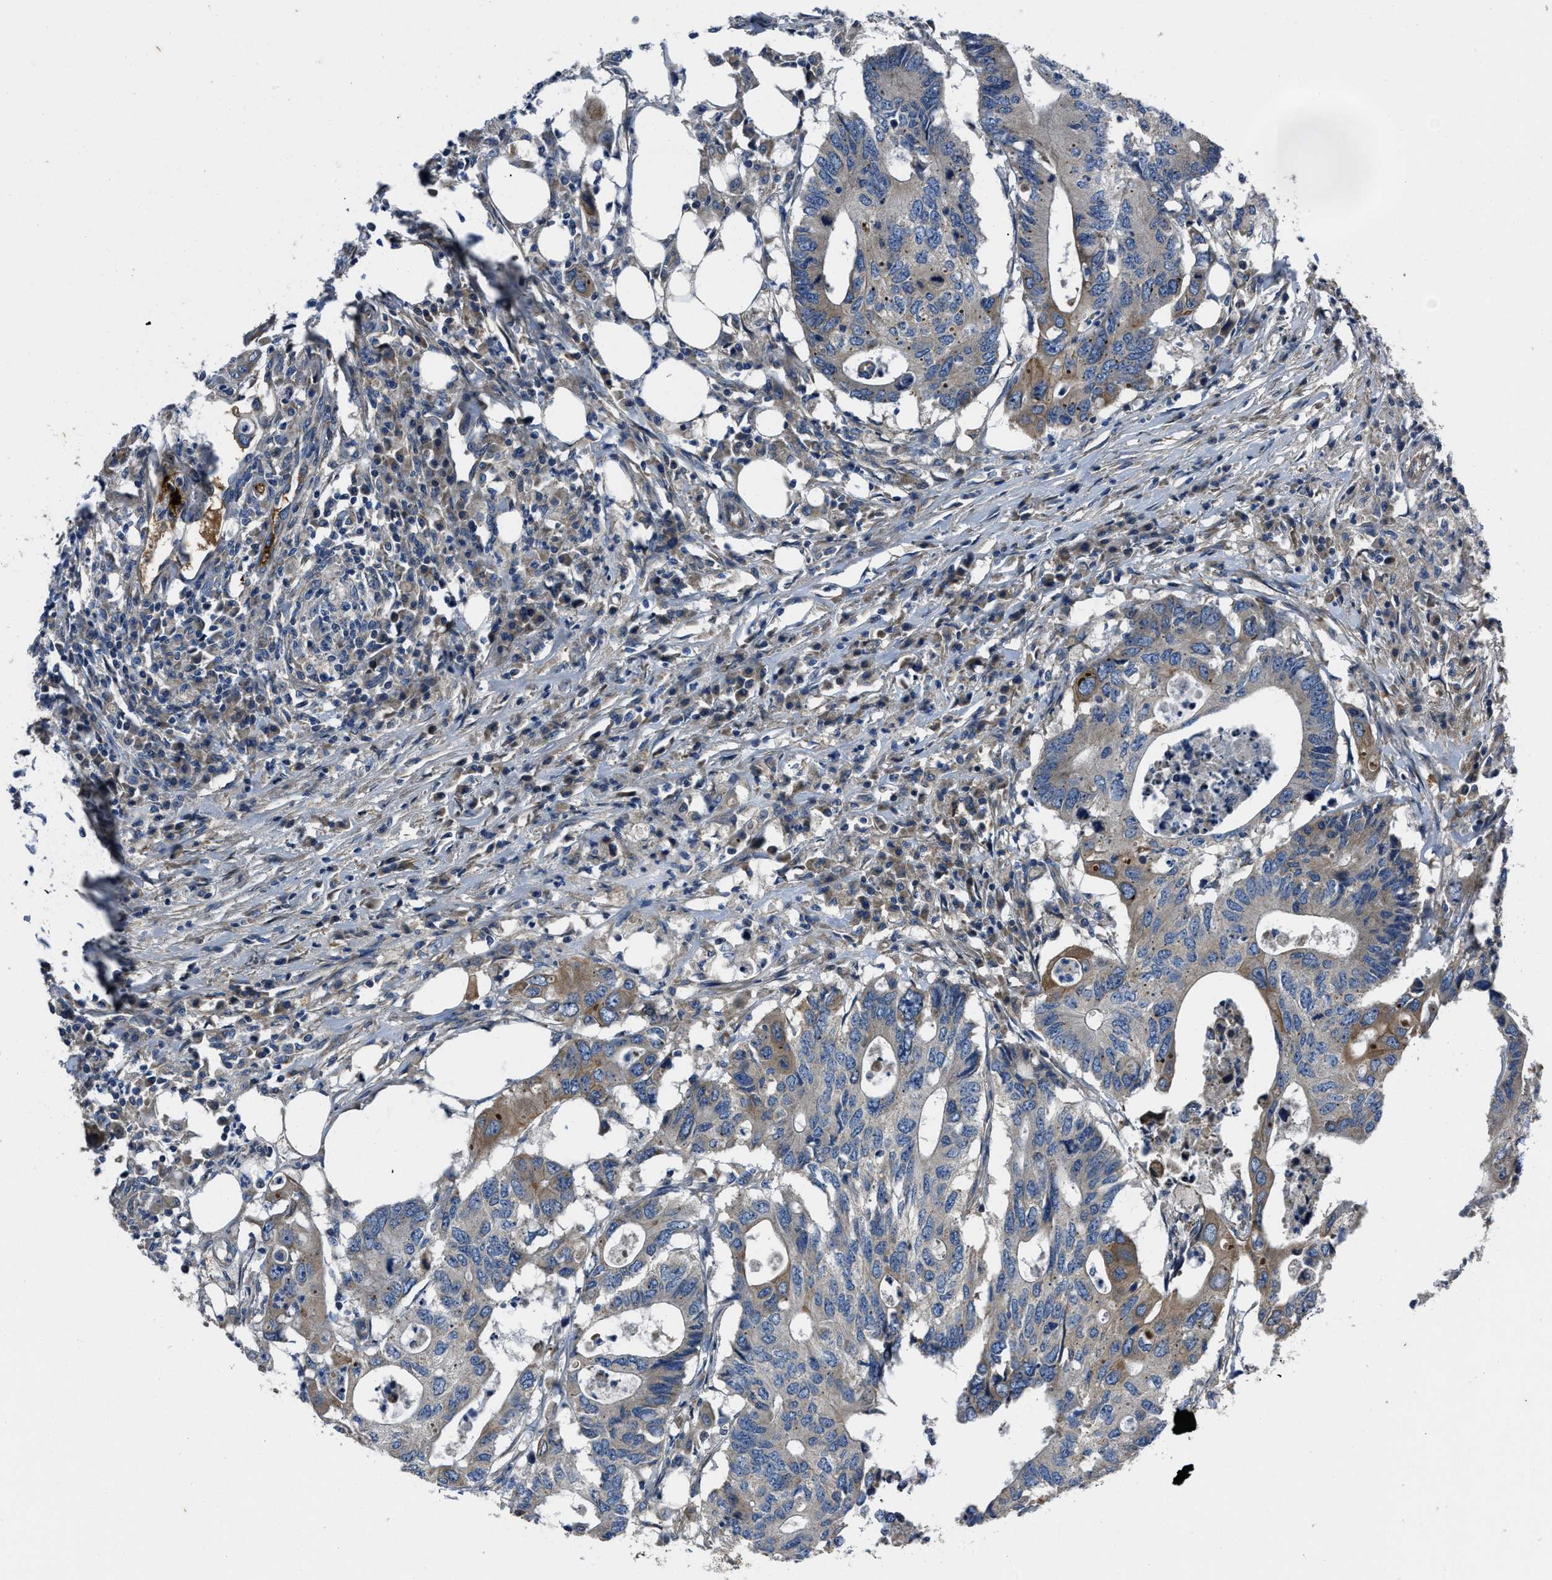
{"staining": {"intensity": "weak", "quantity": "<25%", "location": "cytoplasmic/membranous"}, "tissue": "colorectal cancer", "cell_type": "Tumor cells", "image_type": "cancer", "snomed": [{"axis": "morphology", "description": "Adenocarcinoma, NOS"}, {"axis": "topography", "description": "Colon"}], "caption": "The micrograph shows no staining of tumor cells in colorectal cancer (adenocarcinoma).", "gene": "ERC1", "patient": {"sex": "male", "age": 71}}